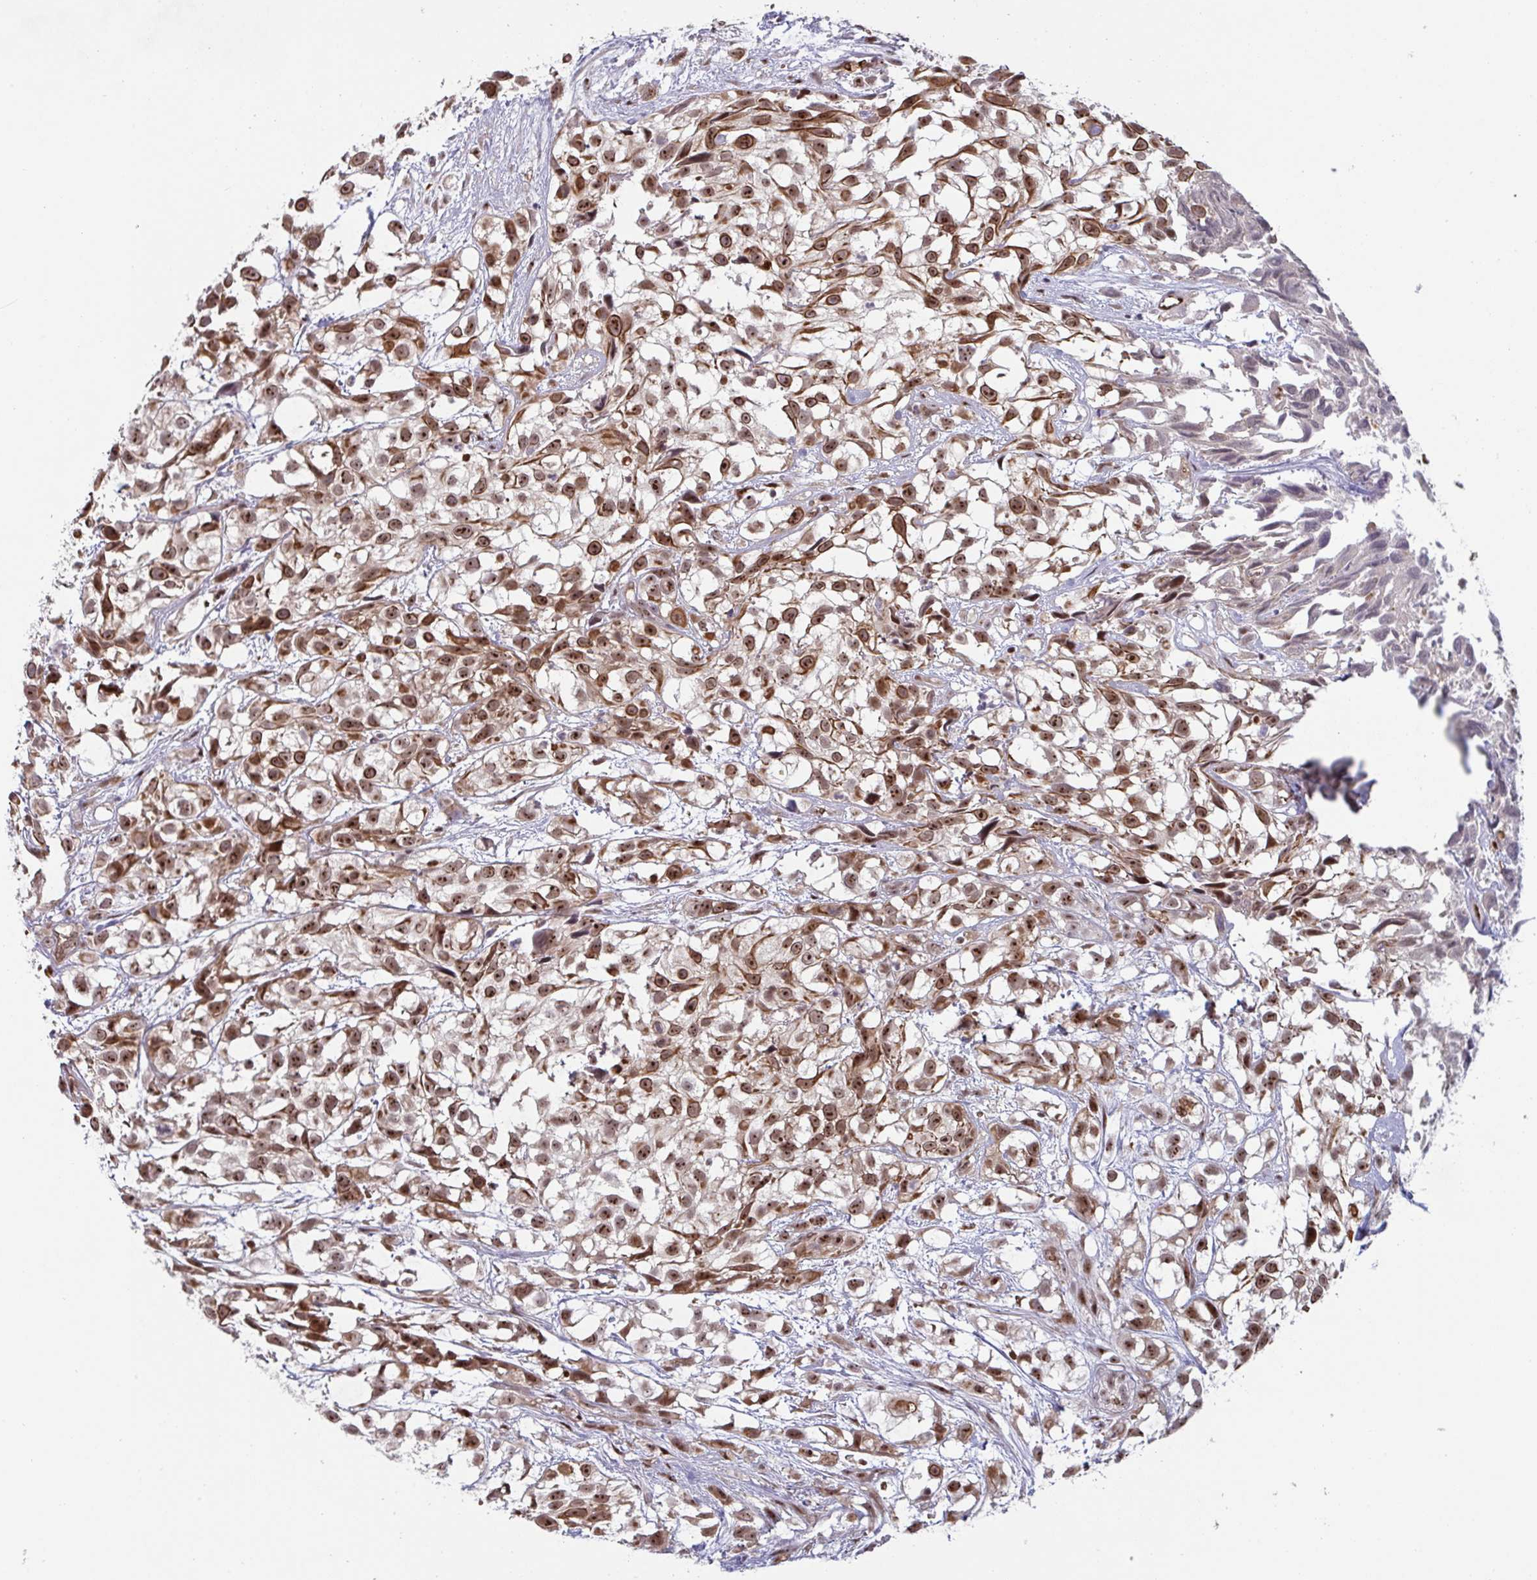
{"staining": {"intensity": "strong", "quantity": ">75%", "location": "cytoplasmic/membranous,nuclear"}, "tissue": "urothelial cancer", "cell_type": "Tumor cells", "image_type": "cancer", "snomed": [{"axis": "morphology", "description": "Urothelial carcinoma, High grade"}, {"axis": "topography", "description": "Urinary bladder"}], "caption": "Protein staining of urothelial cancer tissue demonstrates strong cytoplasmic/membranous and nuclear expression in about >75% of tumor cells. (Stains: DAB in brown, nuclei in blue, Microscopy: brightfield microscopy at high magnification).", "gene": "NLRP13", "patient": {"sex": "male", "age": 56}}